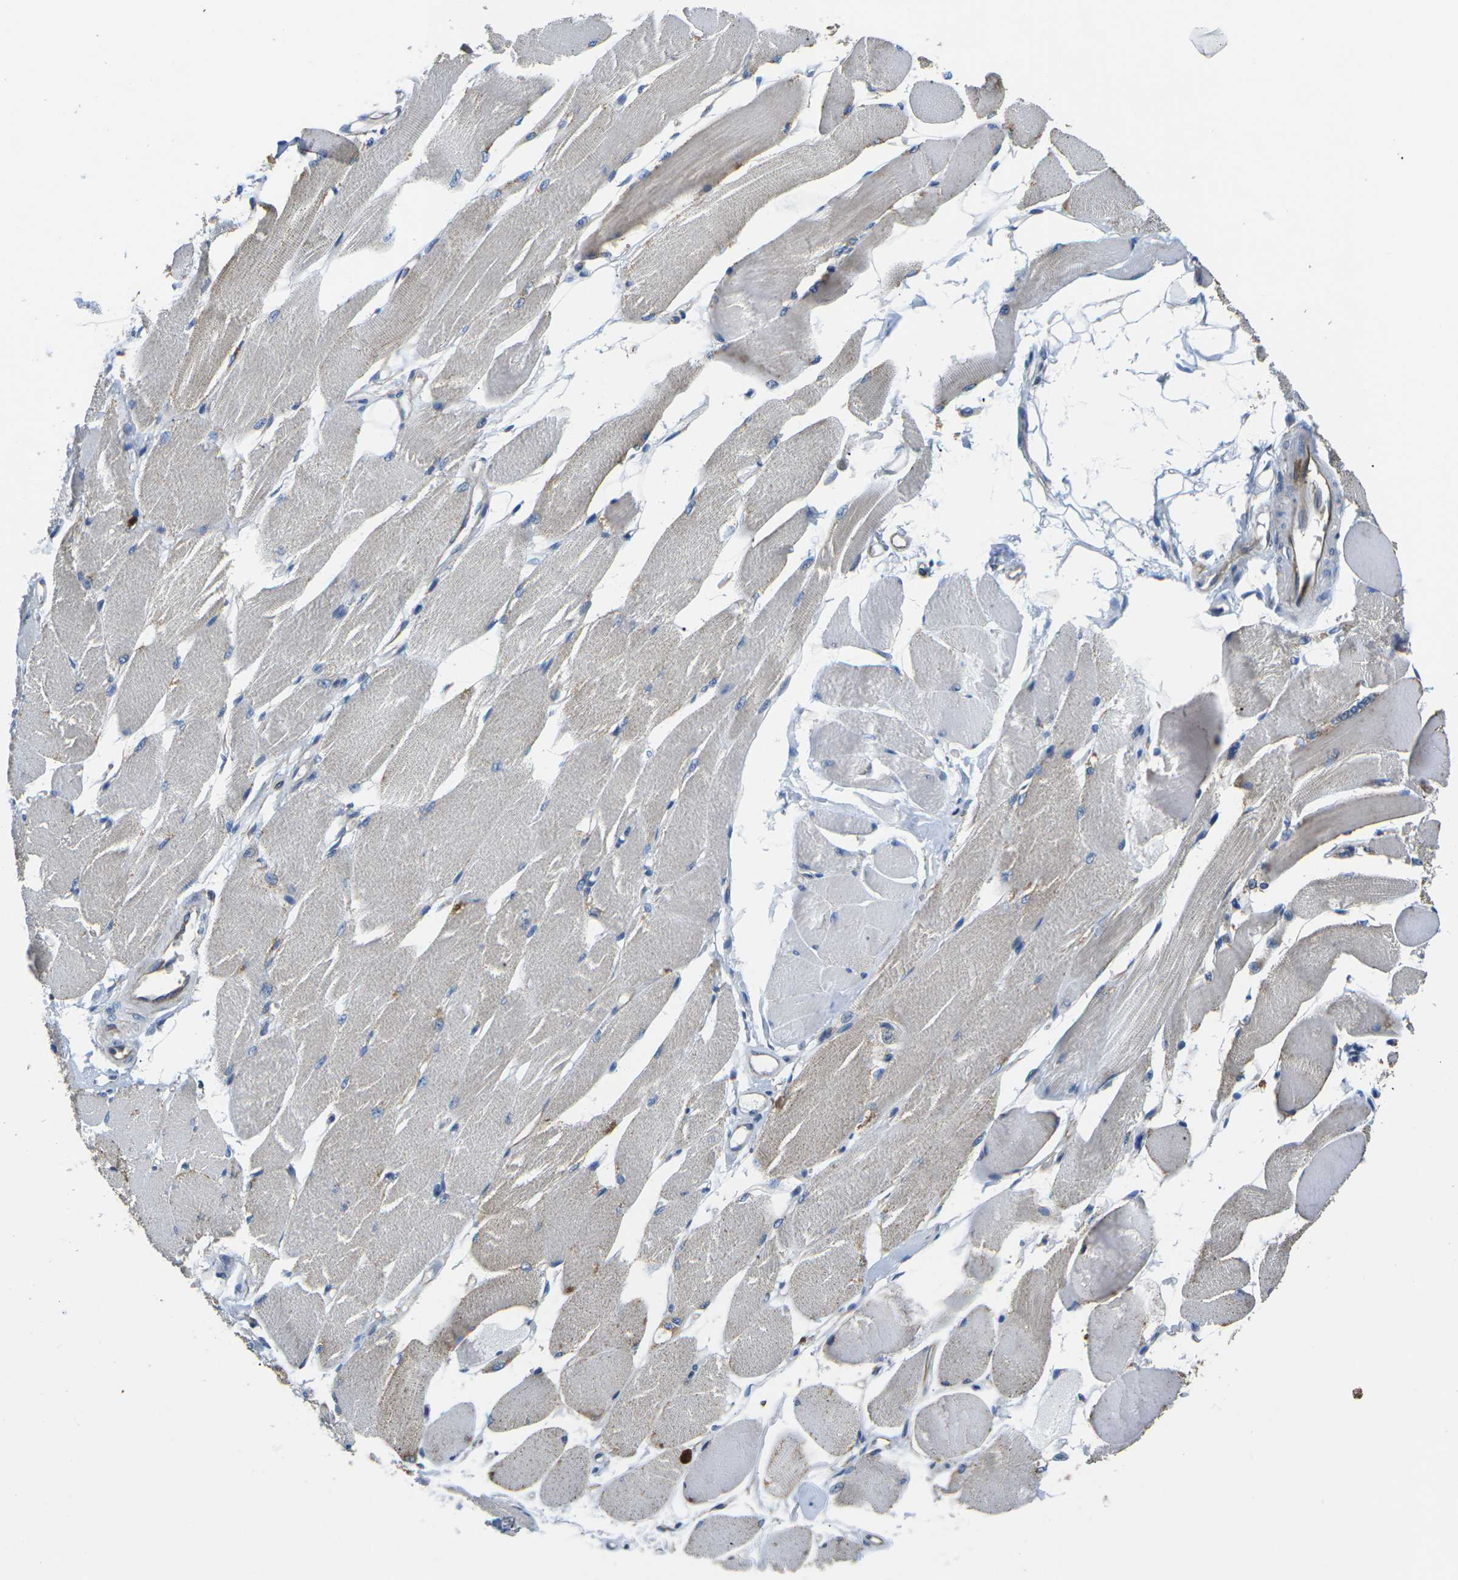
{"staining": {"intensity": "weak", "quantity": "<25%", "location": "cytoplasmic/membranous"}, "tissue": "skeletal muscle", "cell_type": "Myocytes", "image_type": "normal", "snomed": [{"axis": "morphology", "description": "Normal tissue, NOS"}, {"axis": "topography", "description": "Skeletal muscle"}, {"axis": "topography", "description": "Peripheral nerve tissue"}], "caption": "Myocytes show no significant staining in normal skeletal muscle.", "gene": "TMEFF2", "patient": {"sex": "female", "age": 84}}